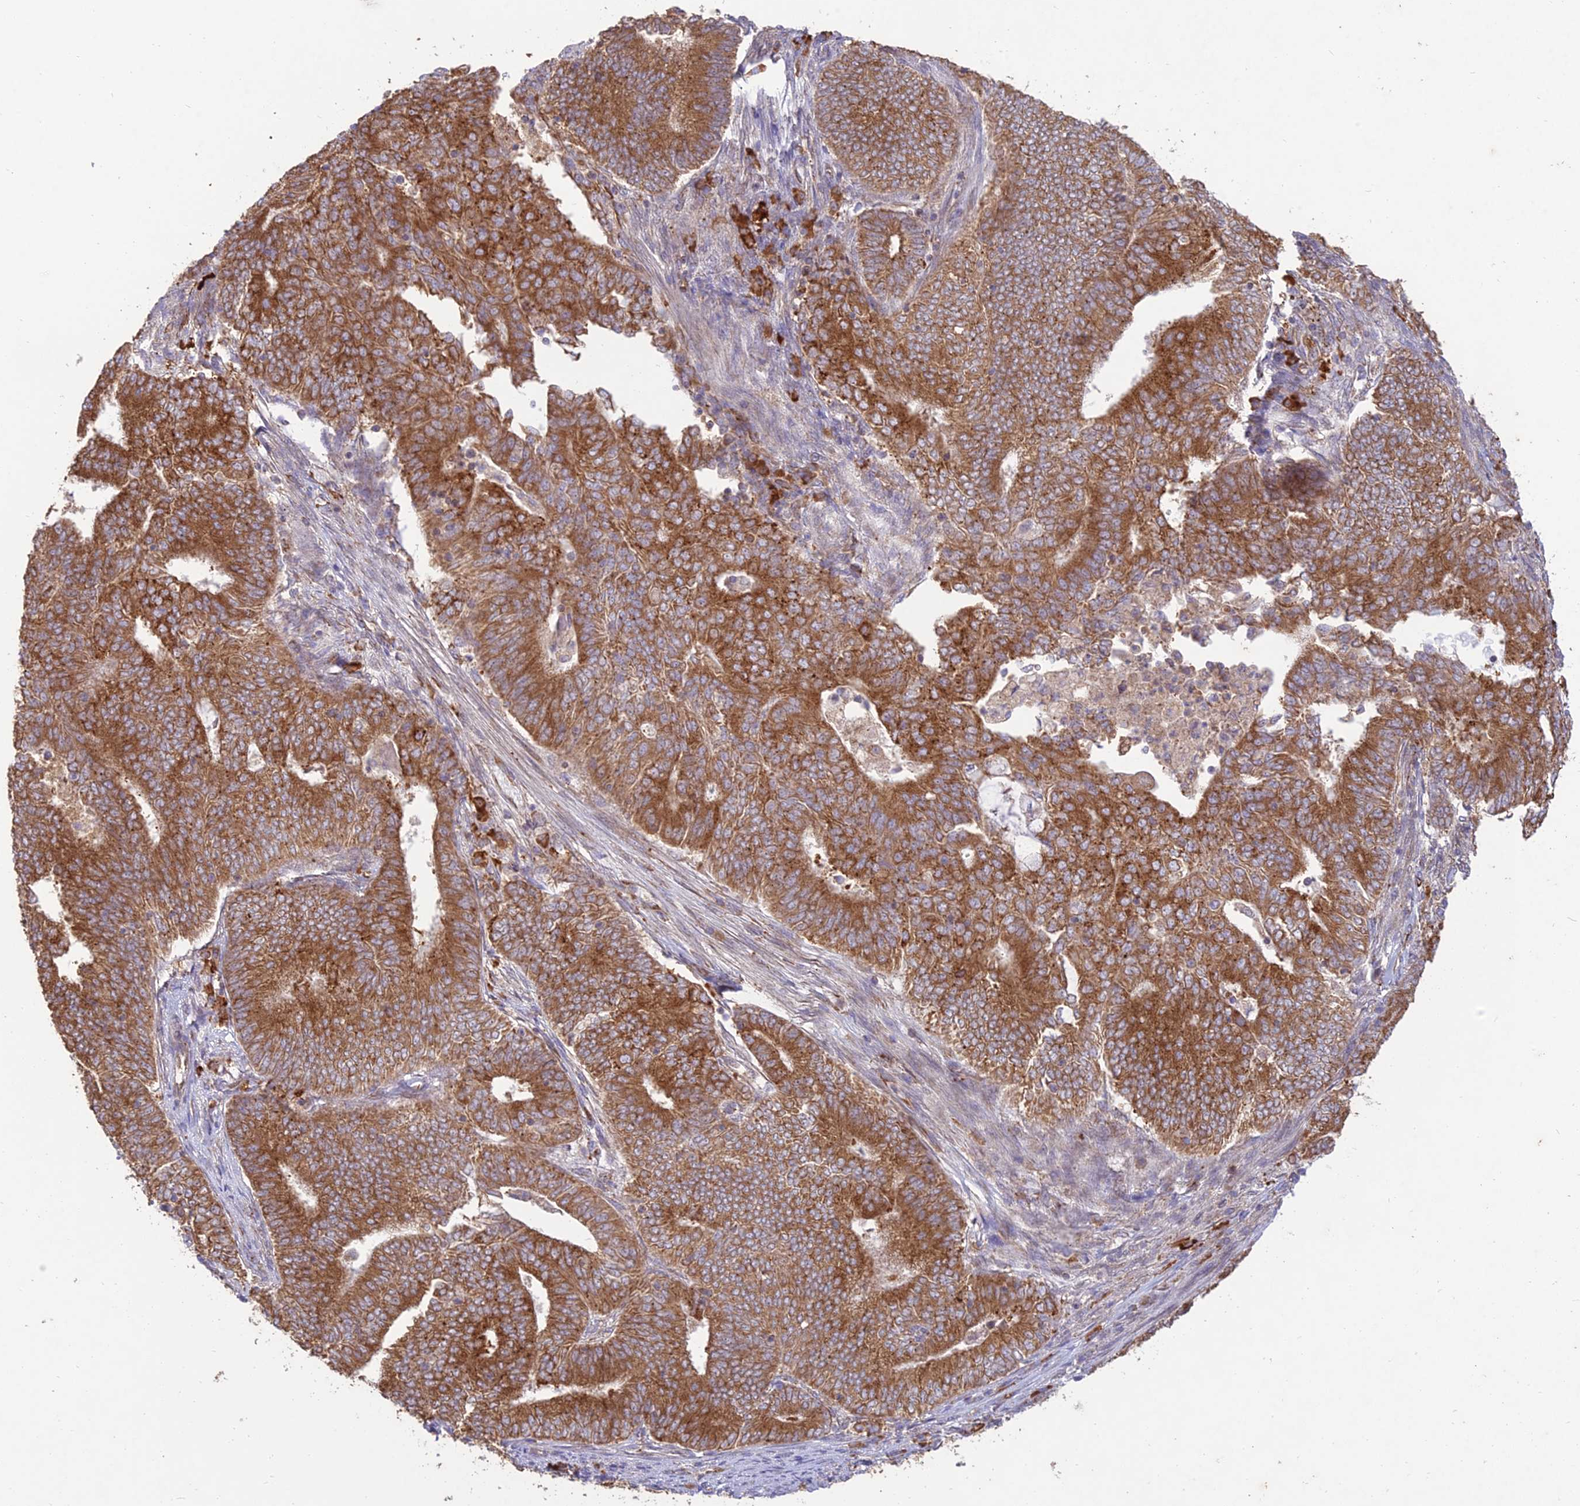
{"staining": {"intensity": "strong", "quantity": ">75%", "location": "cytoplasmic/membranous"}, "tissue": "endometrial cancer", "cell_type": "Tumor cells", "image_type": "cancer", "snomed": [{"axis": "morphology", "description": "Adenocarcinoma, NOS"}, {"axis": "topography", "description": "Endometrium"}], "caption": "Immunohistochemical staining of endometrial cancer (adenocarcinoma) displays high levels of strong cytoplasmic/membranous protein staining in about >75% of tumor cells. (Brightfield microscopy of DAB IHC at high magnification).", "gene": "NXNL2", "patient": {"sex": "female", "age": 62}}